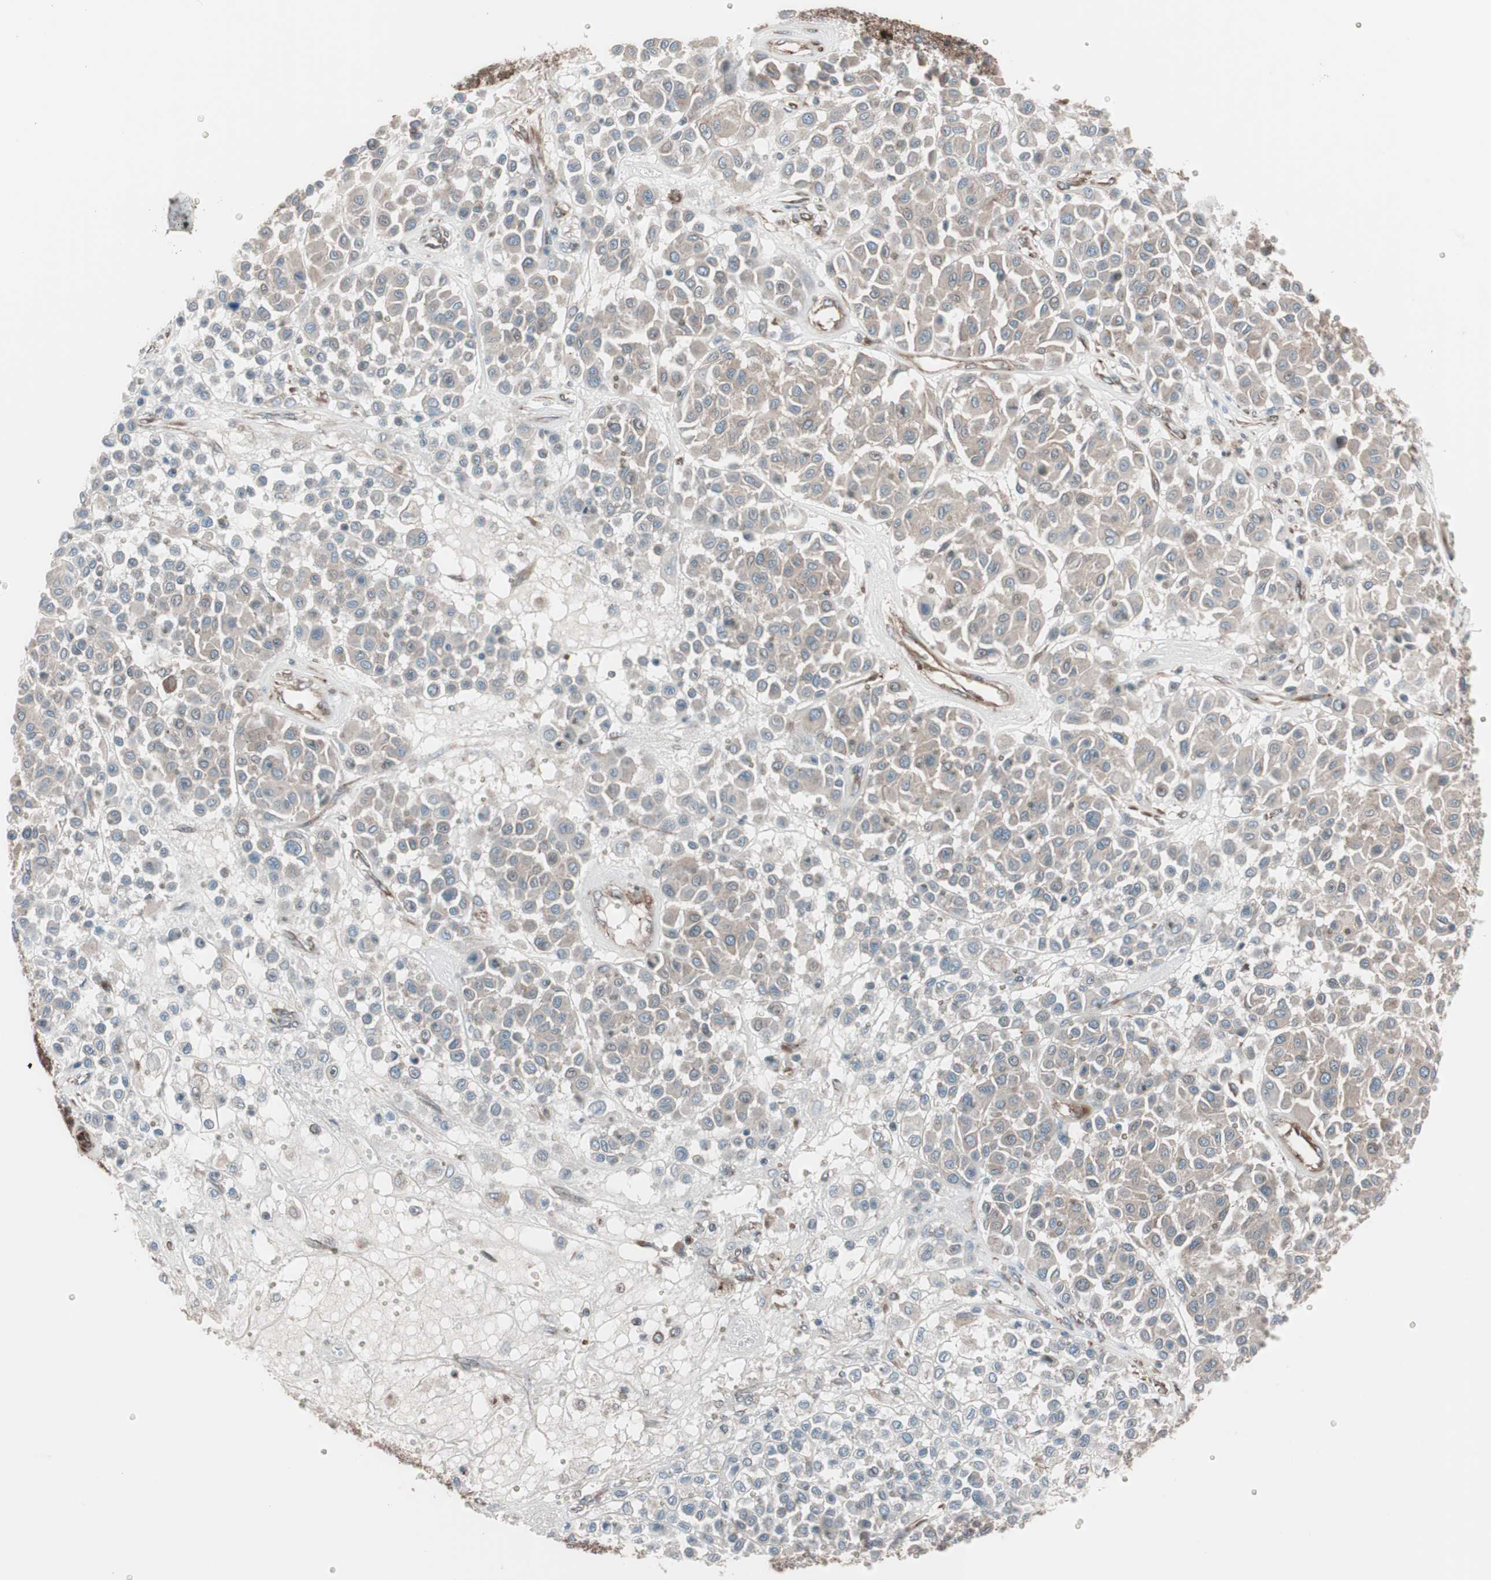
{"staining": {"intensity": "weak", "quantity": ">75%", "location": "cytoplasmic/membranous"}, "tissue": "melanoma", "cell_type": "Tumor cells", "image_type": "cancer", "snomed": [{"axis": "morphology", "description": "Malignant melanoma, Metastatic site"}, {"axis": "topography", "description": "Soft tissue"}], "caption": "Malignant melanoma (metastatic site) stained with immunohistochemistry (IHC) shows weak cytoplasmic/membranous expression in about >75% of tumor cells. The staining was performed using DAB, with brown indicating positive protein expression. Nuclei are stained blue with hematoxylin.", "gene": "SEC31A", "patient": {"sex": "male", "age": 41}}